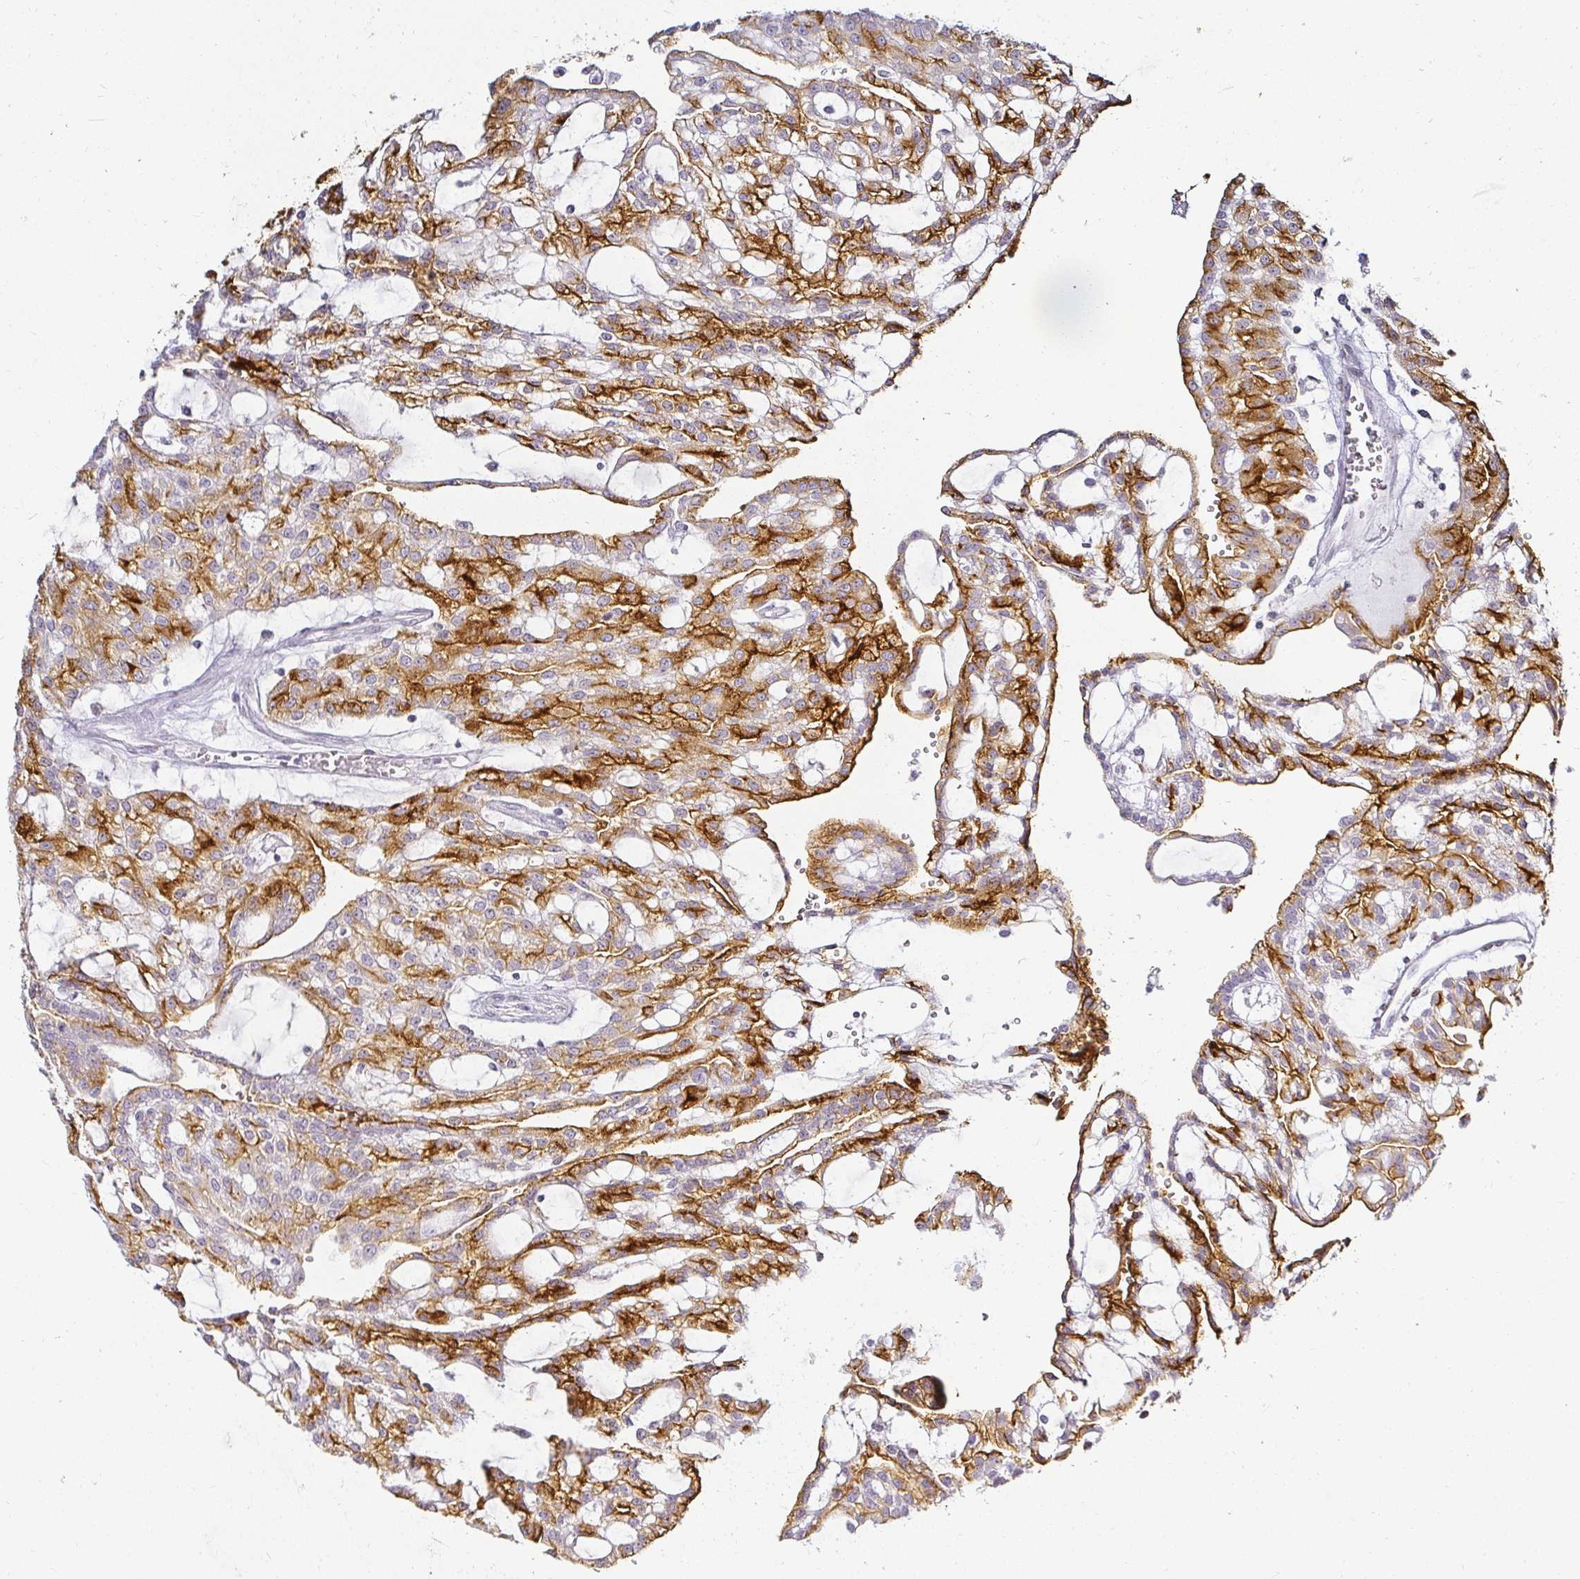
{"staining": {"intensity": "strong", "quantity": "25%-75%", "location": "cytoplasmic/membranous"}, "tissue": "renal cancer", "cell_type": "Tumor cells", "image_type": "cancer", "snomed": [{"axis": "morphology", "description": "Adenocarcinoma, NOS"}, {"axis": "topography", "description": "Kidney"}], "caption": "Protein staining by IHC demonstrates strong cytoplasmic/membranous positivity in approximately 25%-75% of tumor cells in renal cancer.", "gene": "ACAN", "patient": {"sex": "male", "age": 63}}